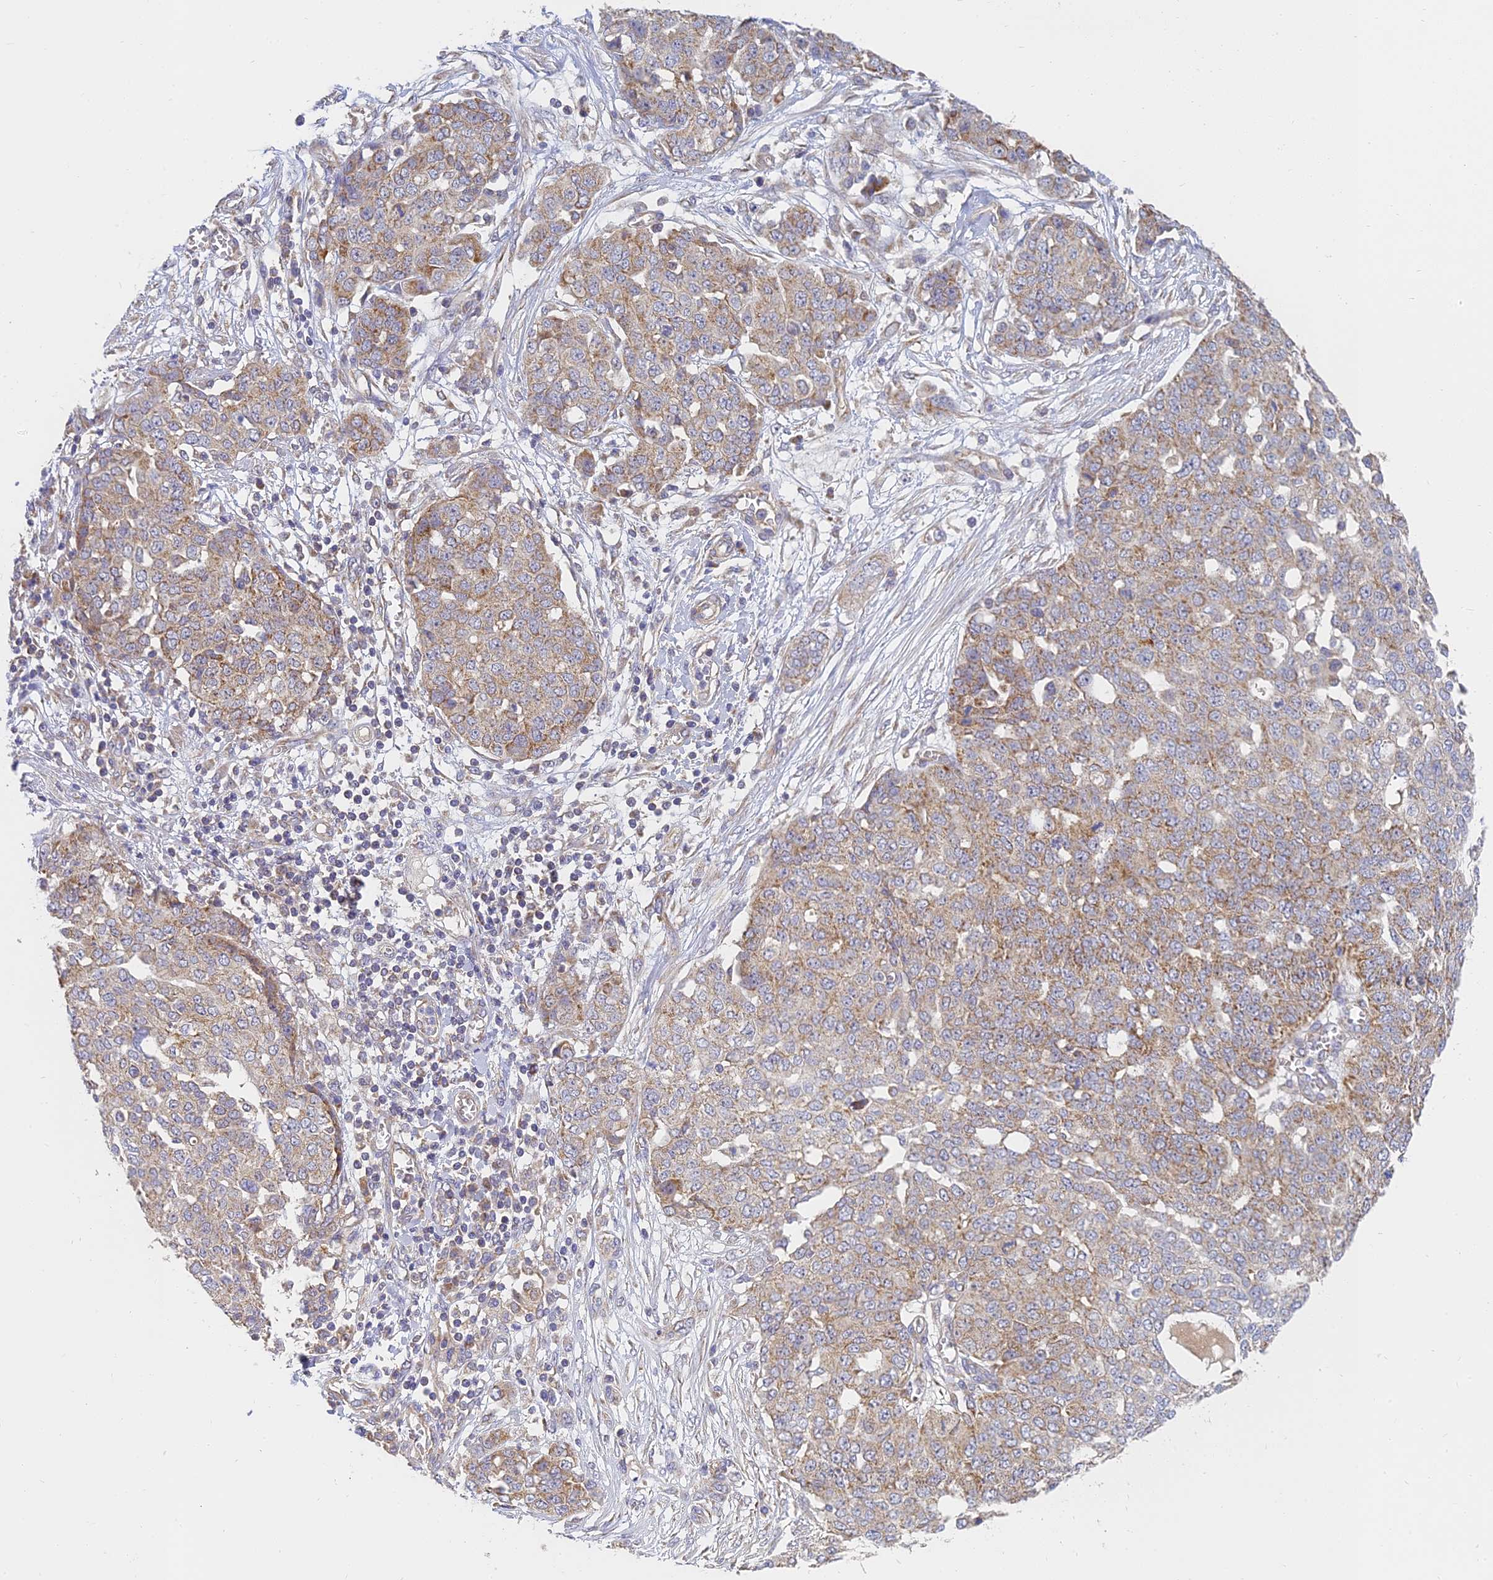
{"staining": {"intensity": "weak", "quantity": ">75%", "location": "cytoplasmic/membranous"}, "tissue": "ovarian cancer", "cell_type": "Tumor cells", "image_type": "cancer", "snomed": [{"axis": "morphology", "description": "Cystadenocarcinoma, serous, NOS"}, {"axis": "topography", "description": "Soft tissue"}, {"axis": "topography", "description": "Ovary"}], "caption": "A brown stain highlights weak cytoplasmic/membranous positivity of a protein in human ovarian cancer tumor cells.", "gene": "MRPL15", "patient": {"sex": "female", "age": 57}}